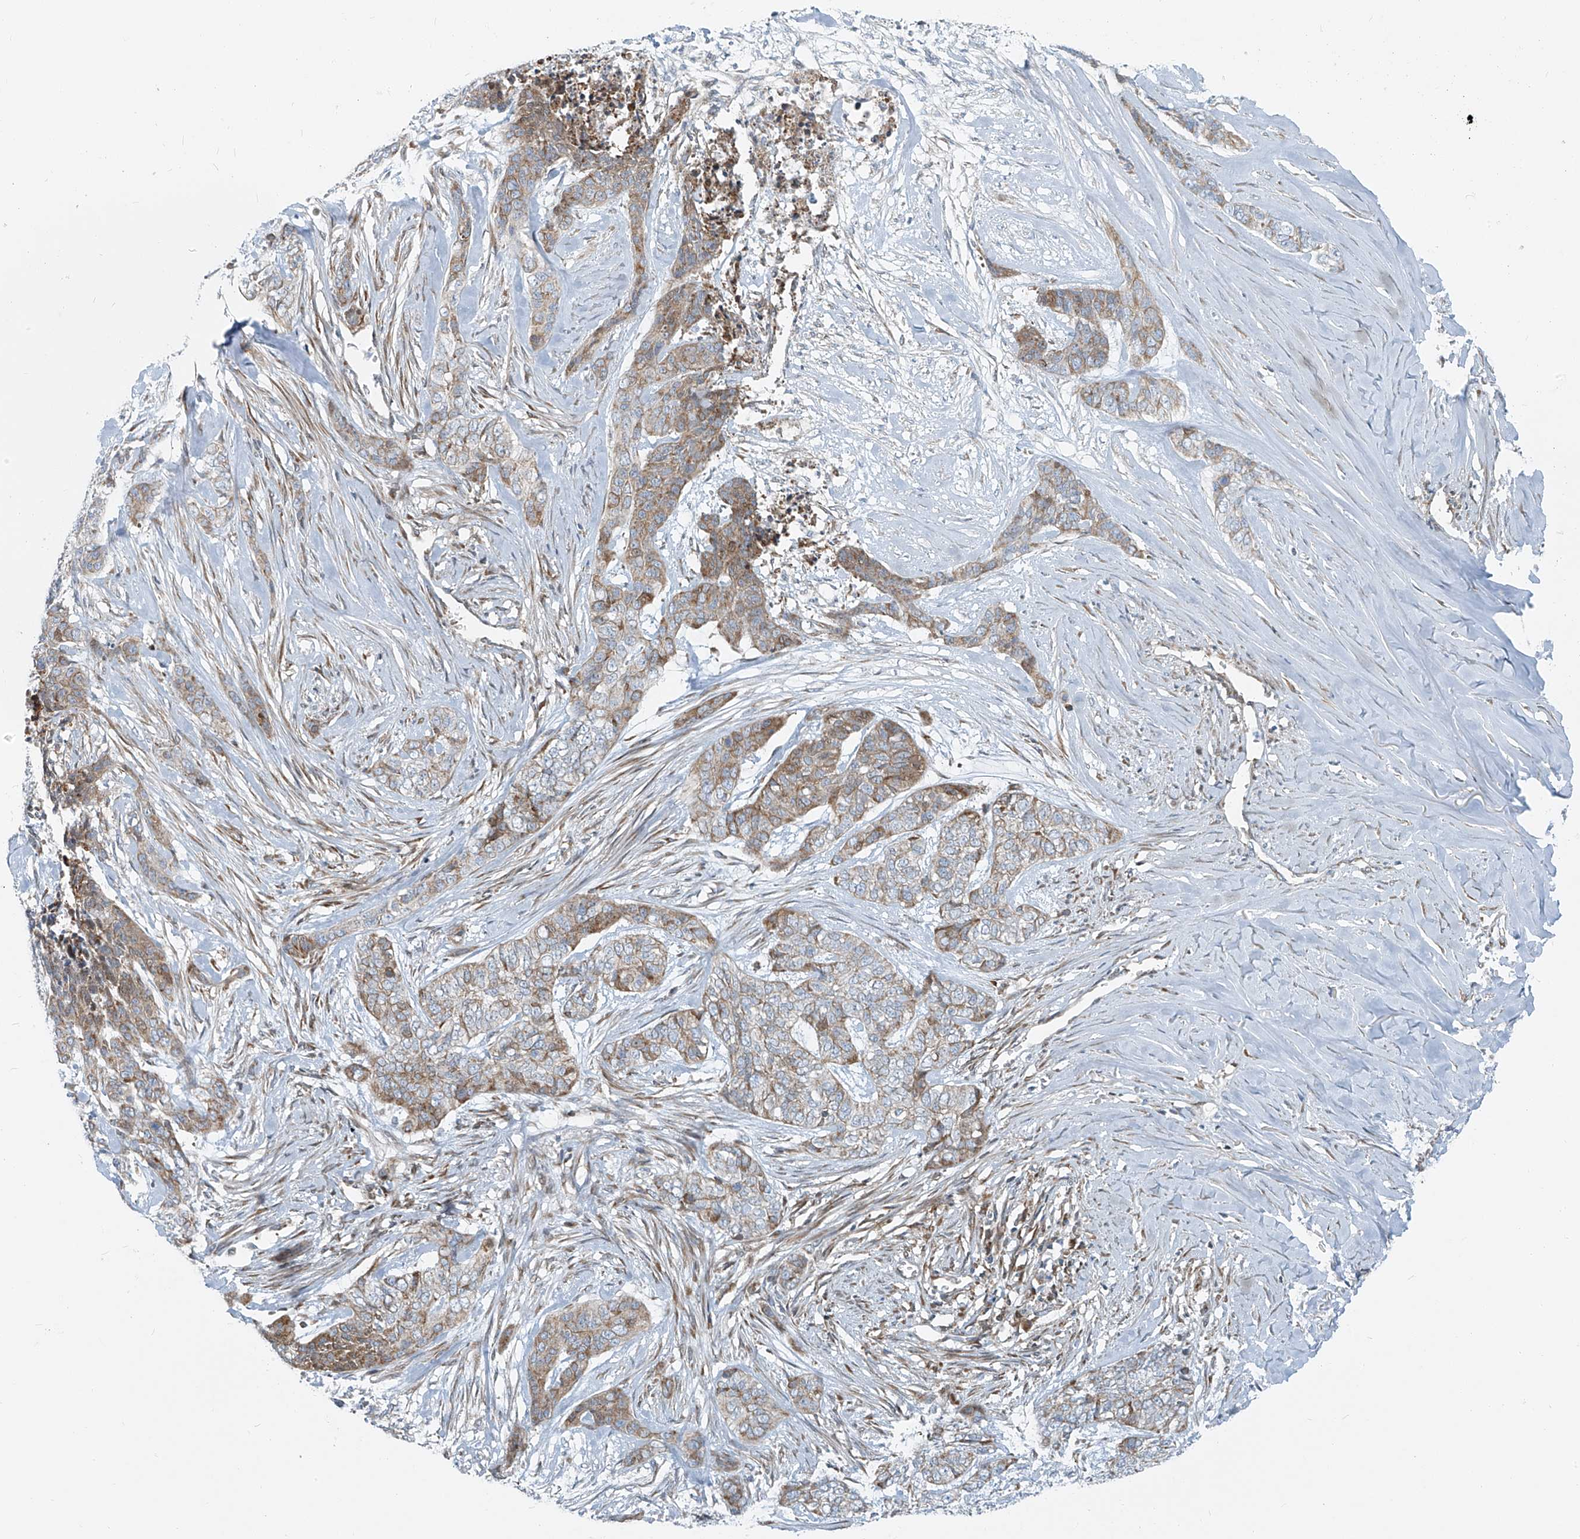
{"staining": {"intensity": "moderate", "quantity": "25%-75%", "location": "cytoplasmic/membranous"}, "tissue": "skin cancer", "cell_type": "Tumor cells", "image_type": "cancer", "snomed": [{"axis": "morphology", "description": "Basal cell carcinoma"}, {"axis": "topography", "description": "Skin"}], "caption": "IHC of human basal cell carcinoma (skin) demonstrates medium levels of moderate cytoplasmic/membranous positivity in approximately 25%-75% of tumor cells.", "gene": "HIC2", "patient": {"sex": "female", "age": 64}}